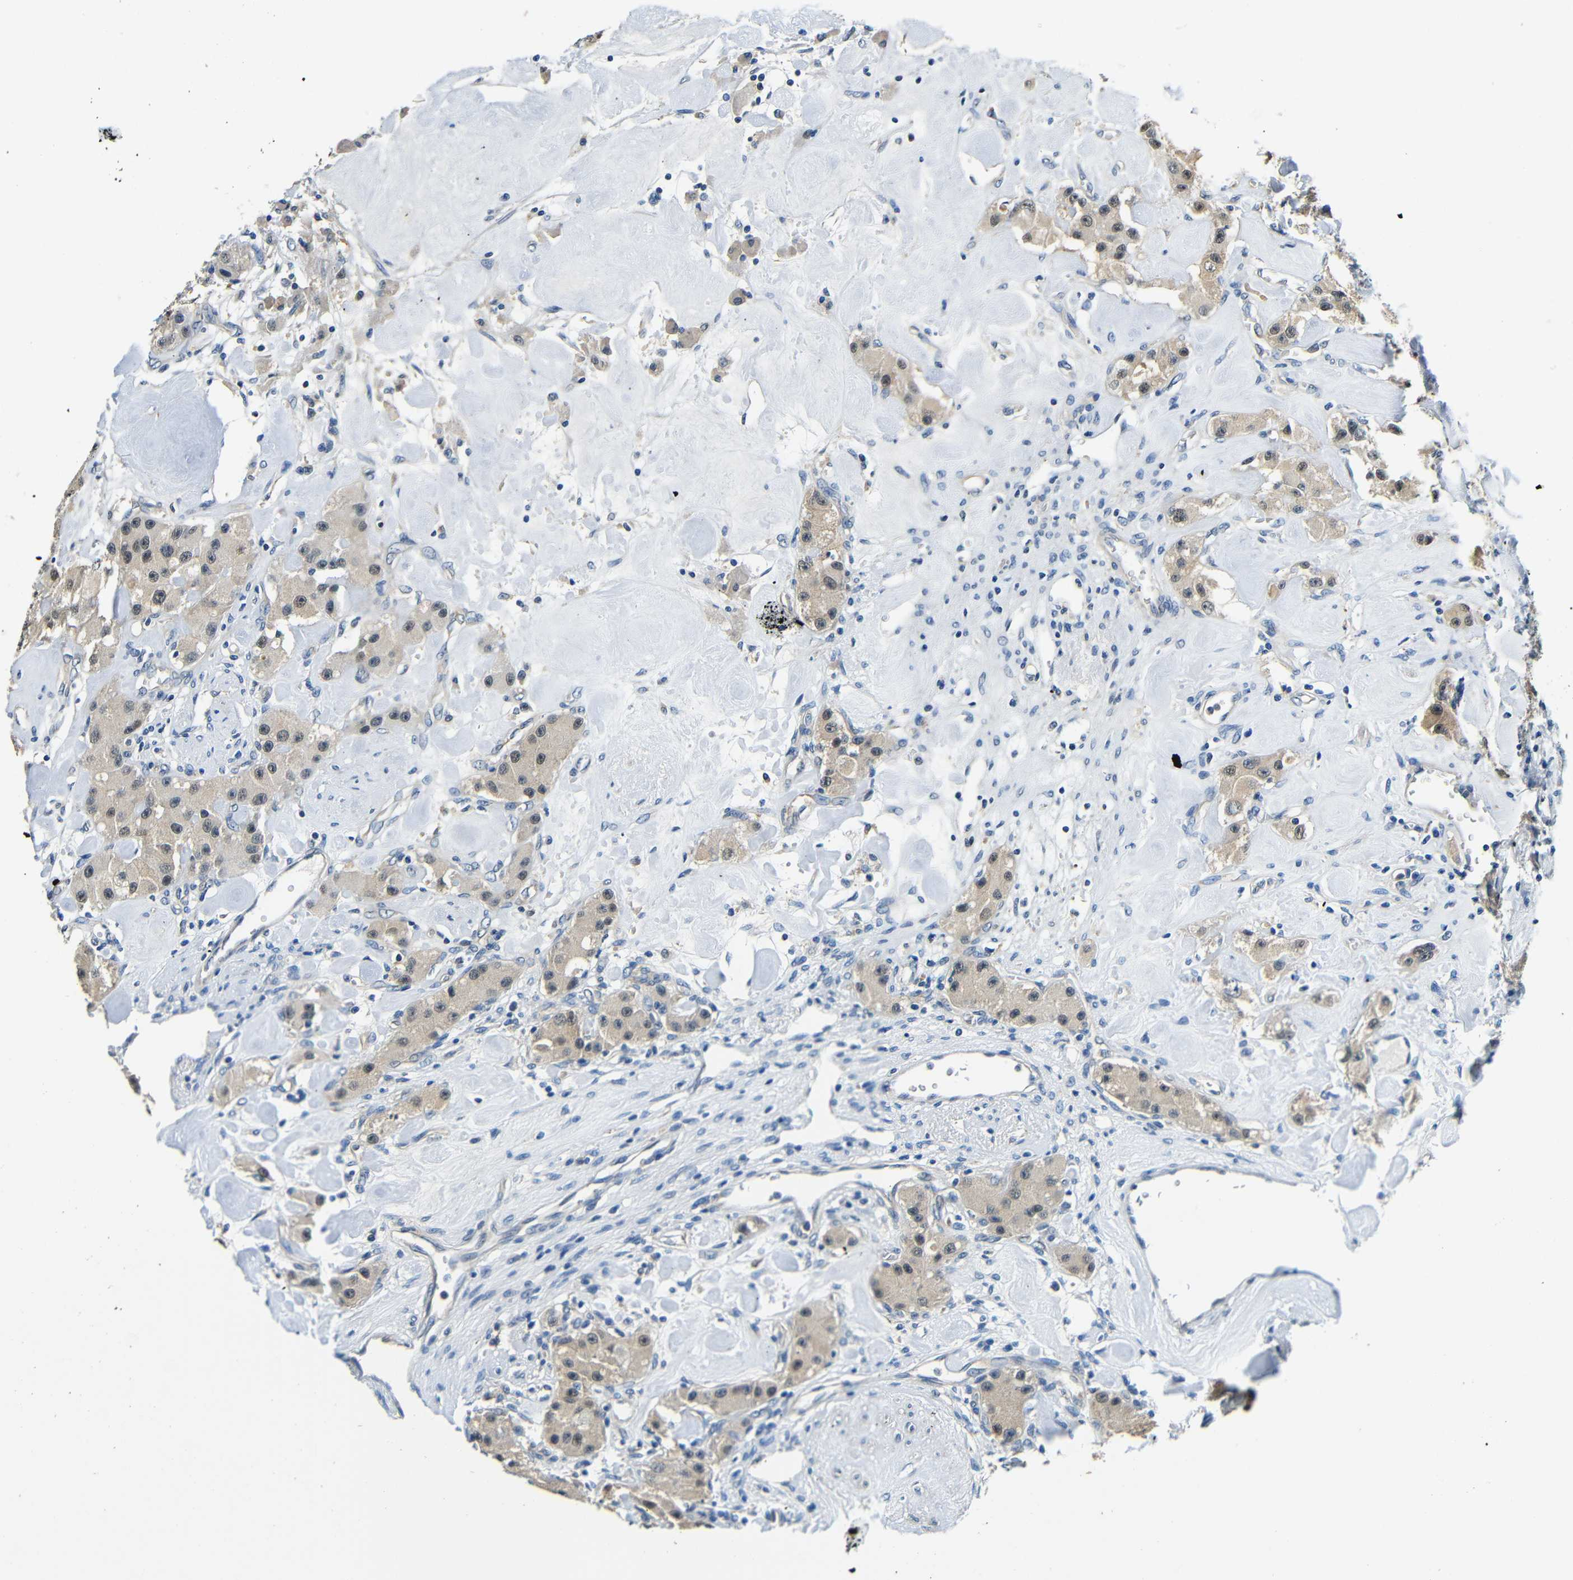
{"staining": {"intensity": "weak", "quantity": ">75%", "location": "cytoplasmic/membranous"}, "tissue": "carcinoid", "cell_type": "Tumor cells", "image_type": "cancer", "snomed": [{"axis": "morphology", "description": "Carcinoid, malignant, NOS"}, {"axis": "topography", "description": "Pancreas"}], "caption": "Protein staining demonstrates weak cytoplasmic/membranous staining in approximately >75% of tumor cells in carcinoid (malignant).", "gene": "ADAP1", "patient": {"sex": "male", "age": 41}}